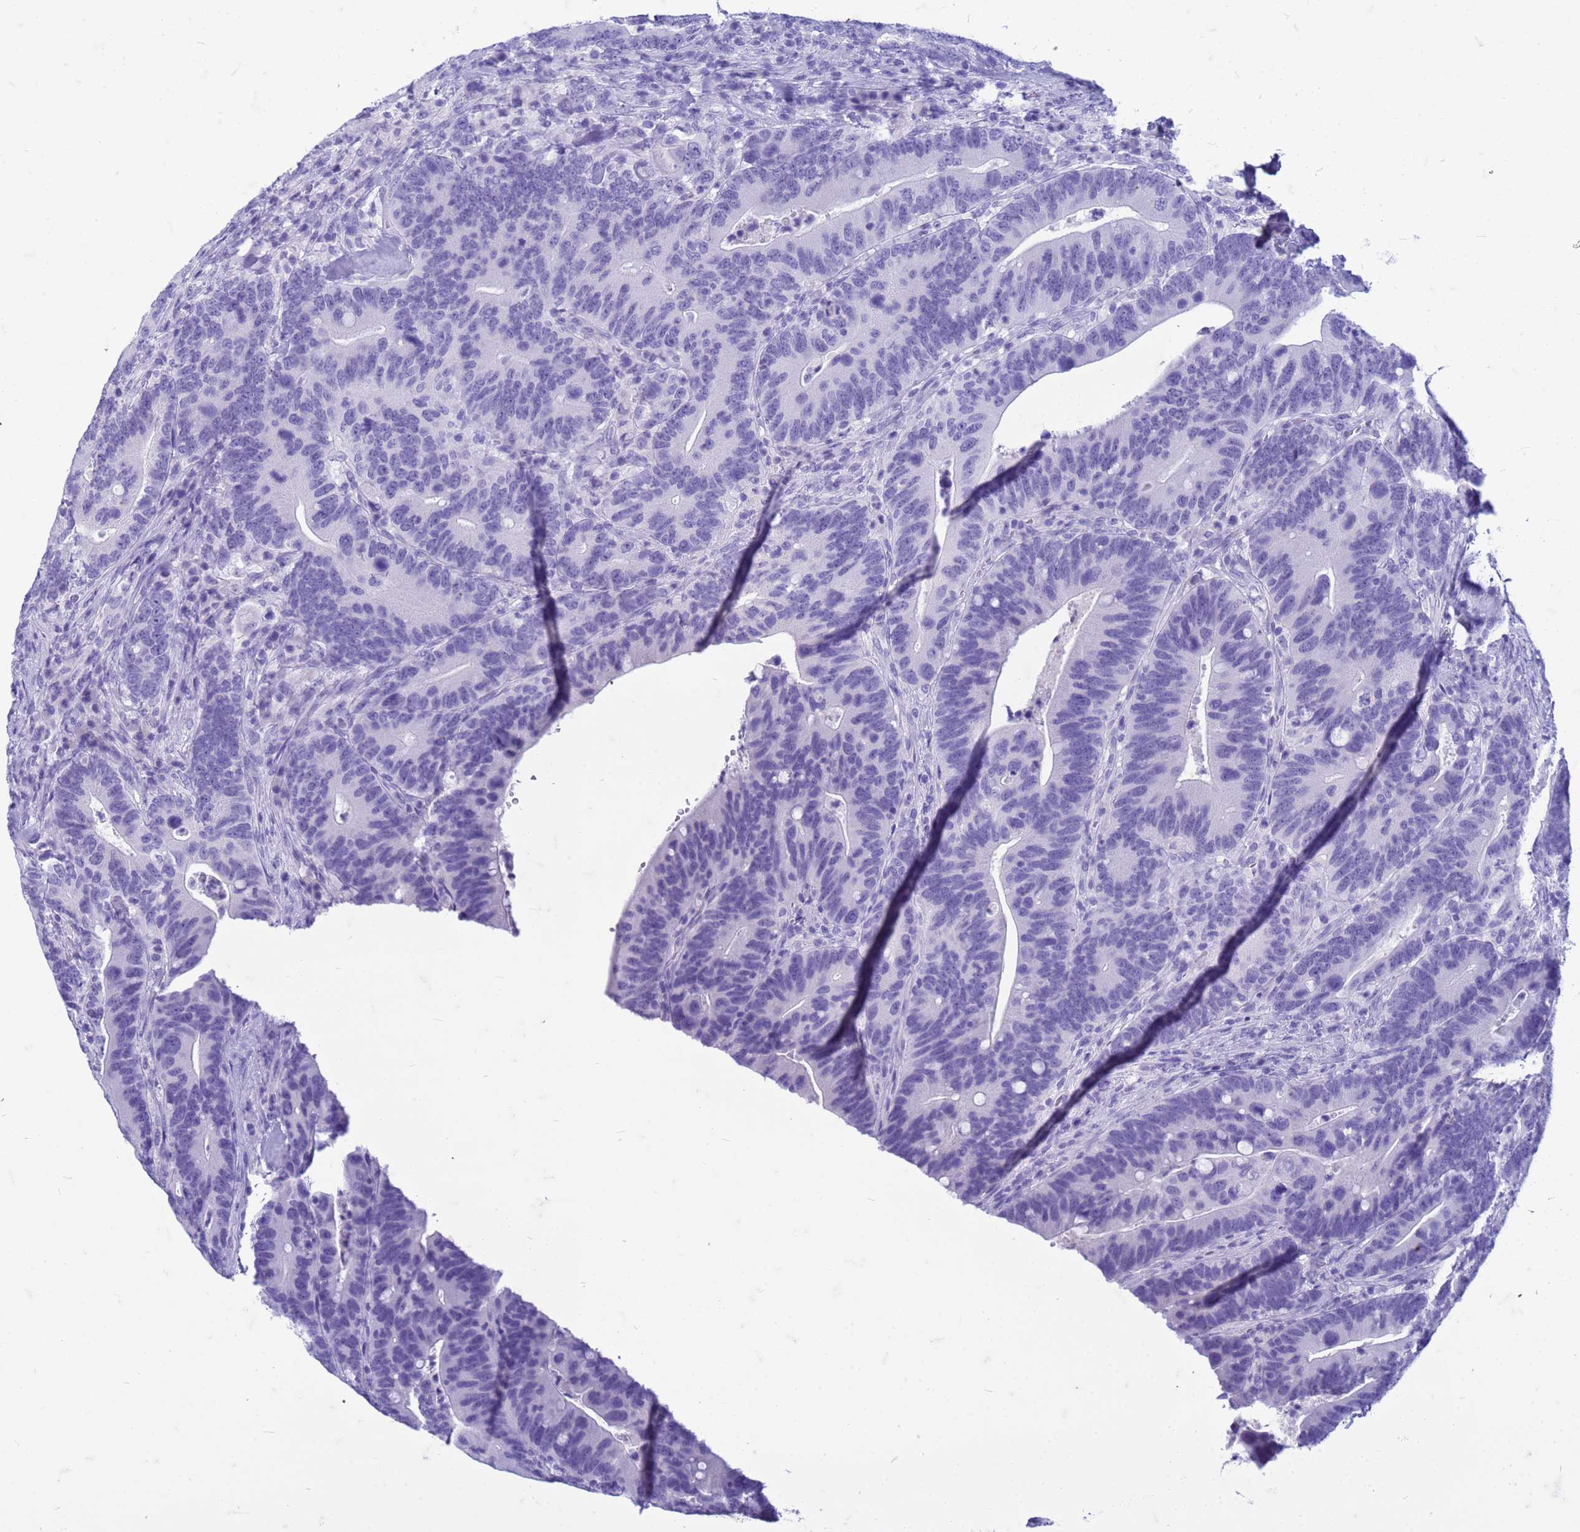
{"staining": {"intensity": "negative", "quantity": "none", "location": "none"}, "tissue": "colorectal cancer", "cell_type": "Tumor cells", "image_type": "cancer", "snomed": [{"axis": "morphology", "description": "Adenocarcinoma, NOS"}, {"axis": "topography", "description": "Colon"}], "caption": "An IHC histopathology image of adenocarcinoma (colorectal) is shown. There is no staining in tumor cells of adenocarcinoma (colorectal). (Stains: DAB IHC with hematoxylin counter stain, Microscopy: brightfield microscopy at high magnification).", "gene": "CFAP100", "patient": {"sex": "female", "age": 66}}